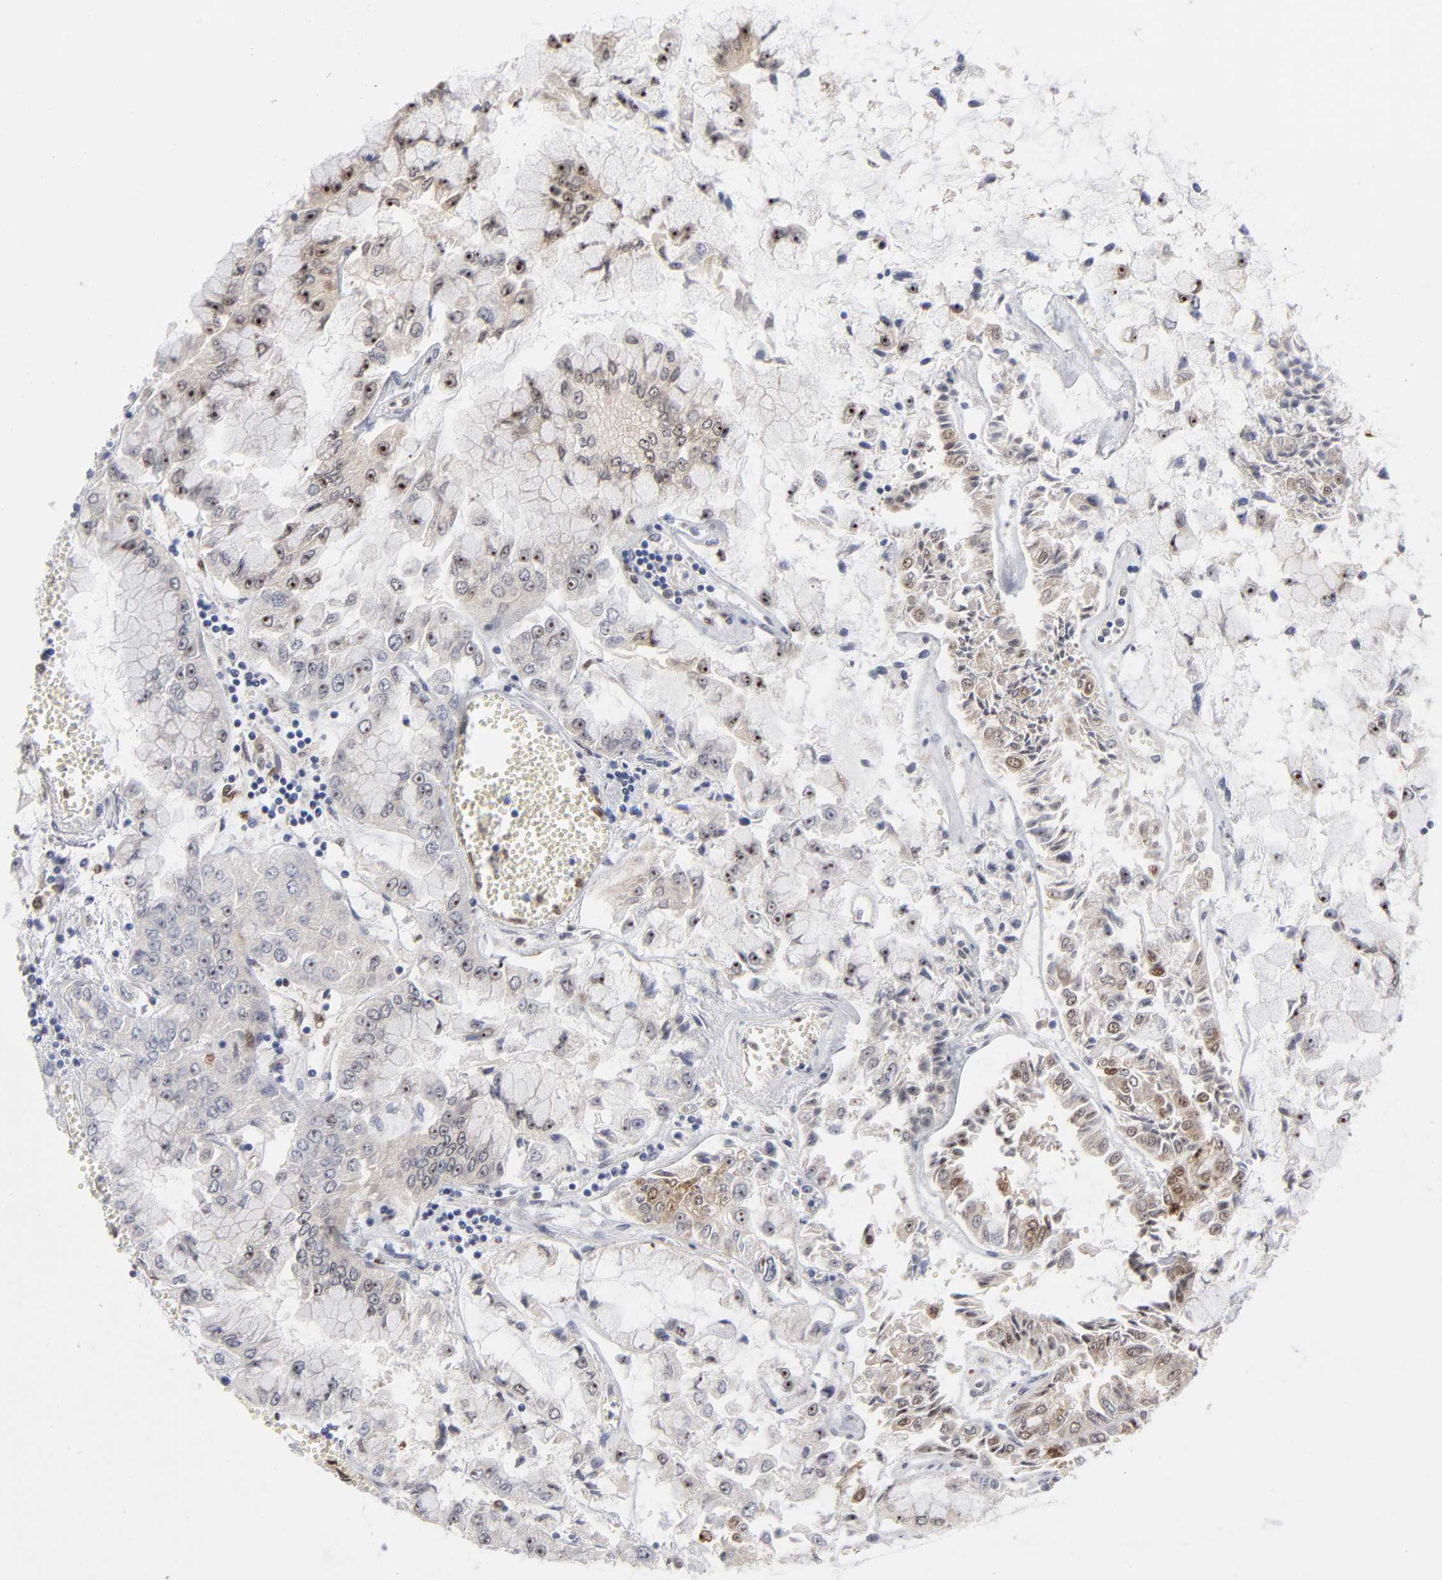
{"staining": {"intensity": "weak", "quantity": "25%-75%", "location": "cytoplasmic/membranous"}, "tissue": "liver cancer", "cell_type": "Tumor cells", "image_type": "cancer", "snomed": [{"axis": "morphology", "description": "Cholangiocarcinoma"}, {"axis": "topography", "description": "Liver"}], "caption": "Tumor cells exhibit low levels of weak cytoplasmic/membranous positivity in approximately 25%-75% of cells in liver cancer (cholangiocarcinoma).", "gene": "ARRB1", "patient": {"sex": "female", "age": 79}}